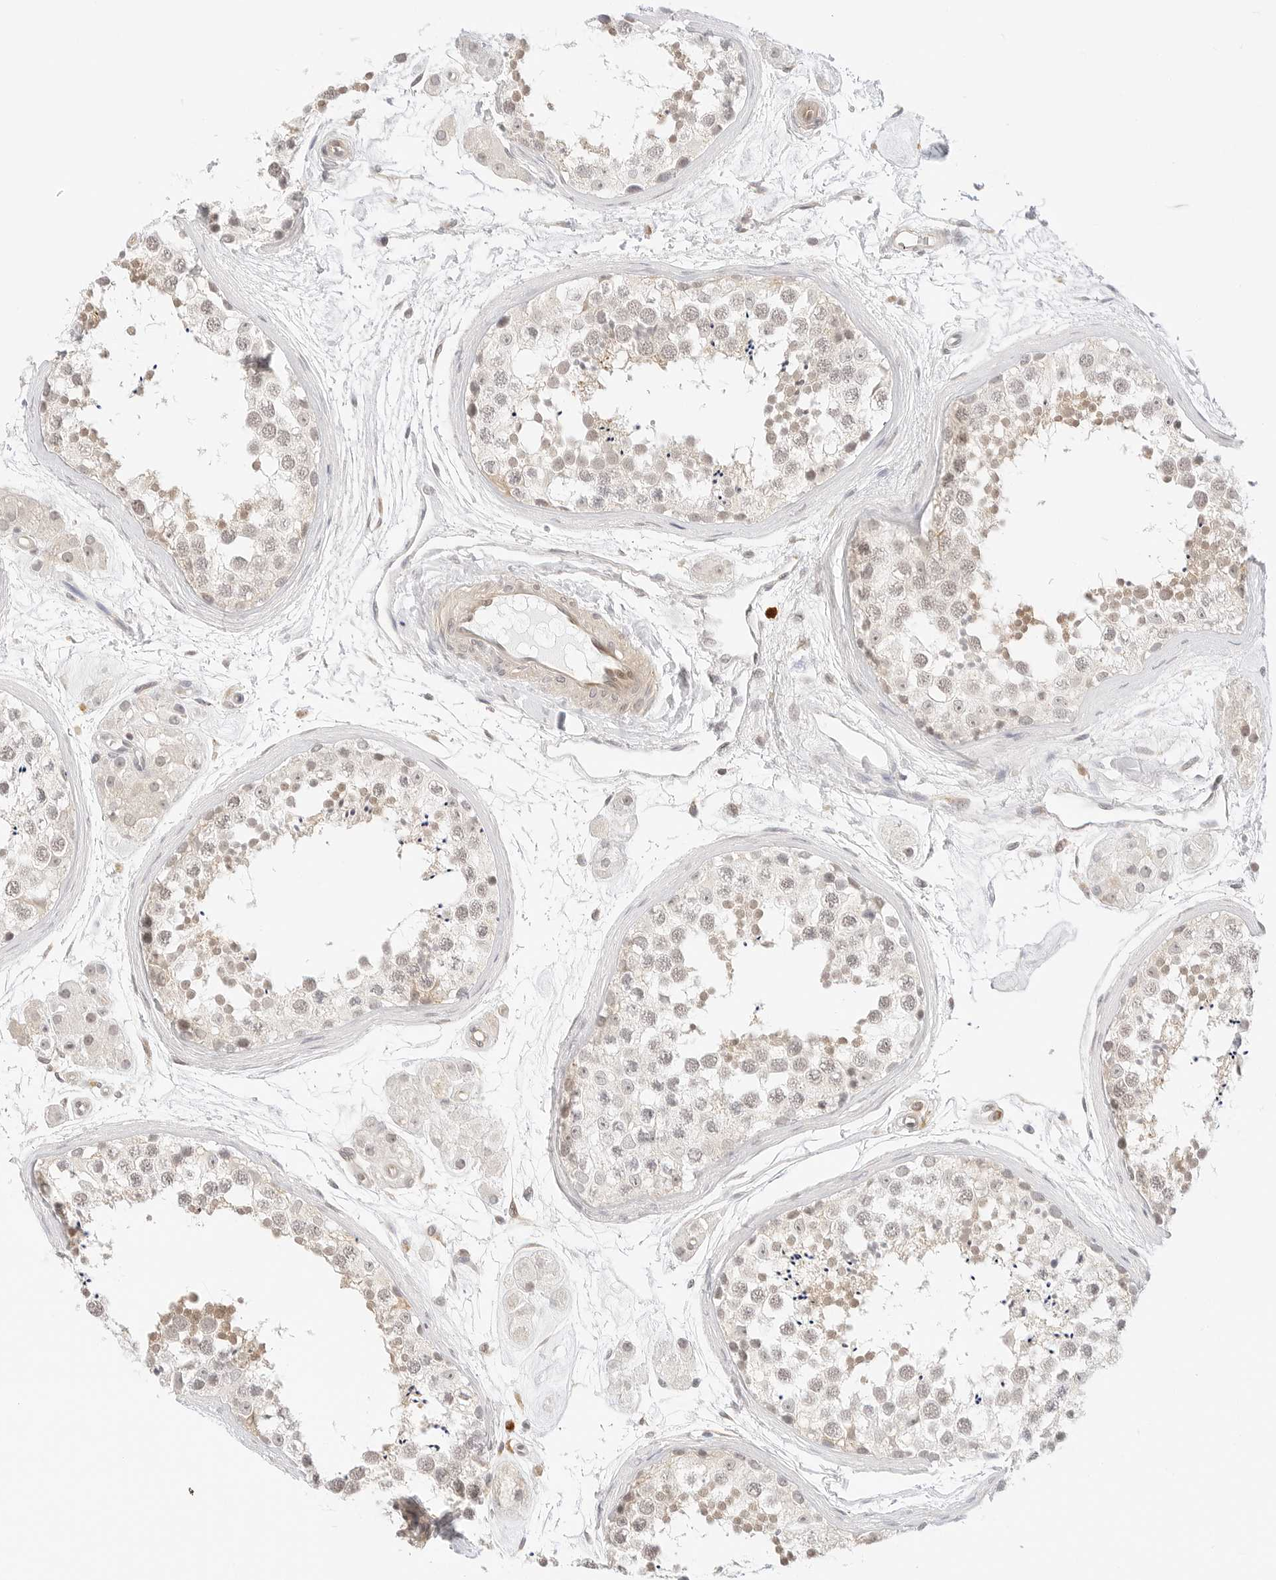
{"staining": {"intensity": "weak", "quantity": "25%-75%", "location": "nuclear"}, "tissue": "testis", "cell_type": "Cells in seminiferous ducts", "image_type": "normal", "snomed": [{"axis": "morphology", "description": "Normal tissue, NOS"}, {"axis": "topography", "description": "Testis"}], "caption": "A high-resolution photomicrograph shows immunohistochemistry (IHC) staining of normal testis, which displays weak nuclear staining in about 25%-75% of cells in seminiferous ducts.", "gene": "TEKT2", "patient": {"sex": "male", "age": 56}}